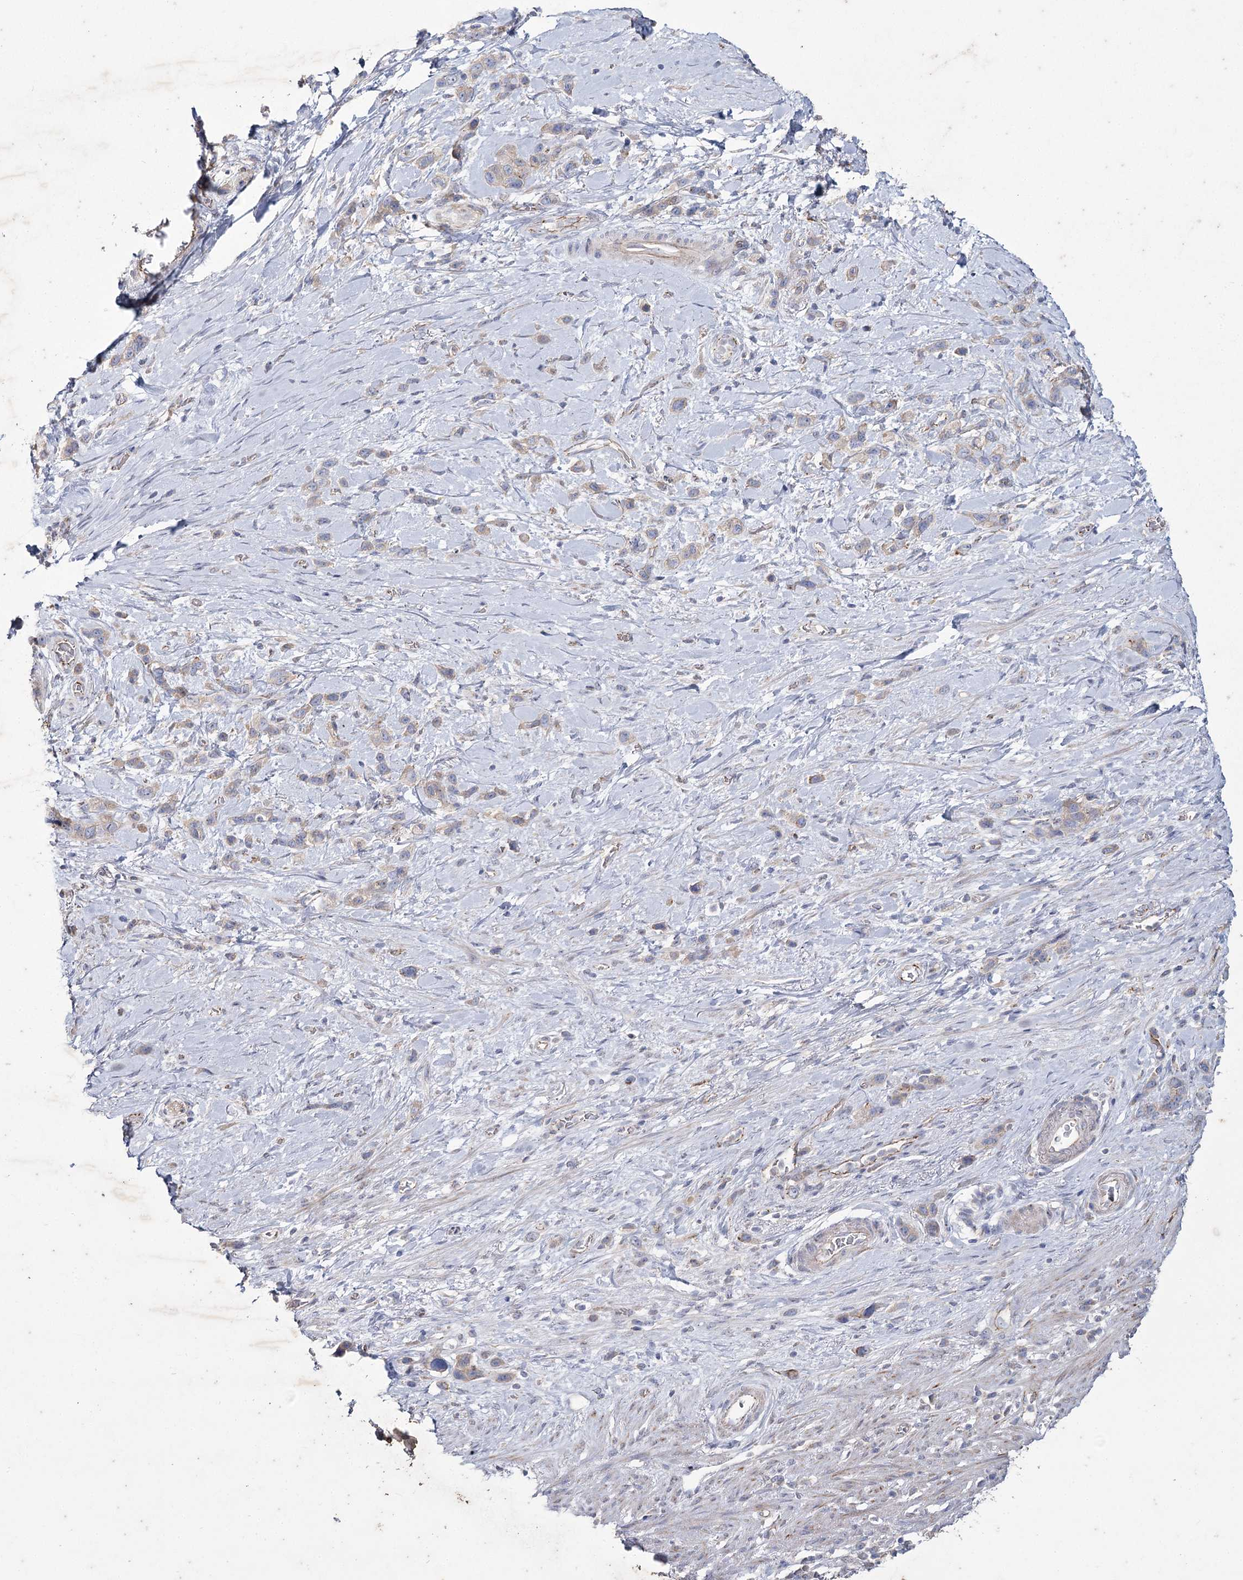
{"staining": {"intensity": "weak", "quantity": "<25%", "location": "cytoplasmic/membranous"}, "tissue": "stomach cancer", "cell_type": "Tumor cells", "image_type": "cancer", "snomed": [{"axis": "morphology", "description": "Adenocarcinoma, NOS"}, {"axis": "morphology", "description": "Adenocarcinoma, High grade"}, {"axis": "topography", "description": "Stomach, upper"}, {"axis": "topography", "description": "Stomach, lower"}], "caption": "This is an IHC micrograph of human stomach high-grade adenocarcinoma. There is no positivity in tumor cells.", "gene": "LDLRAD3", "patient": {"sex": "female", "age": 65}}